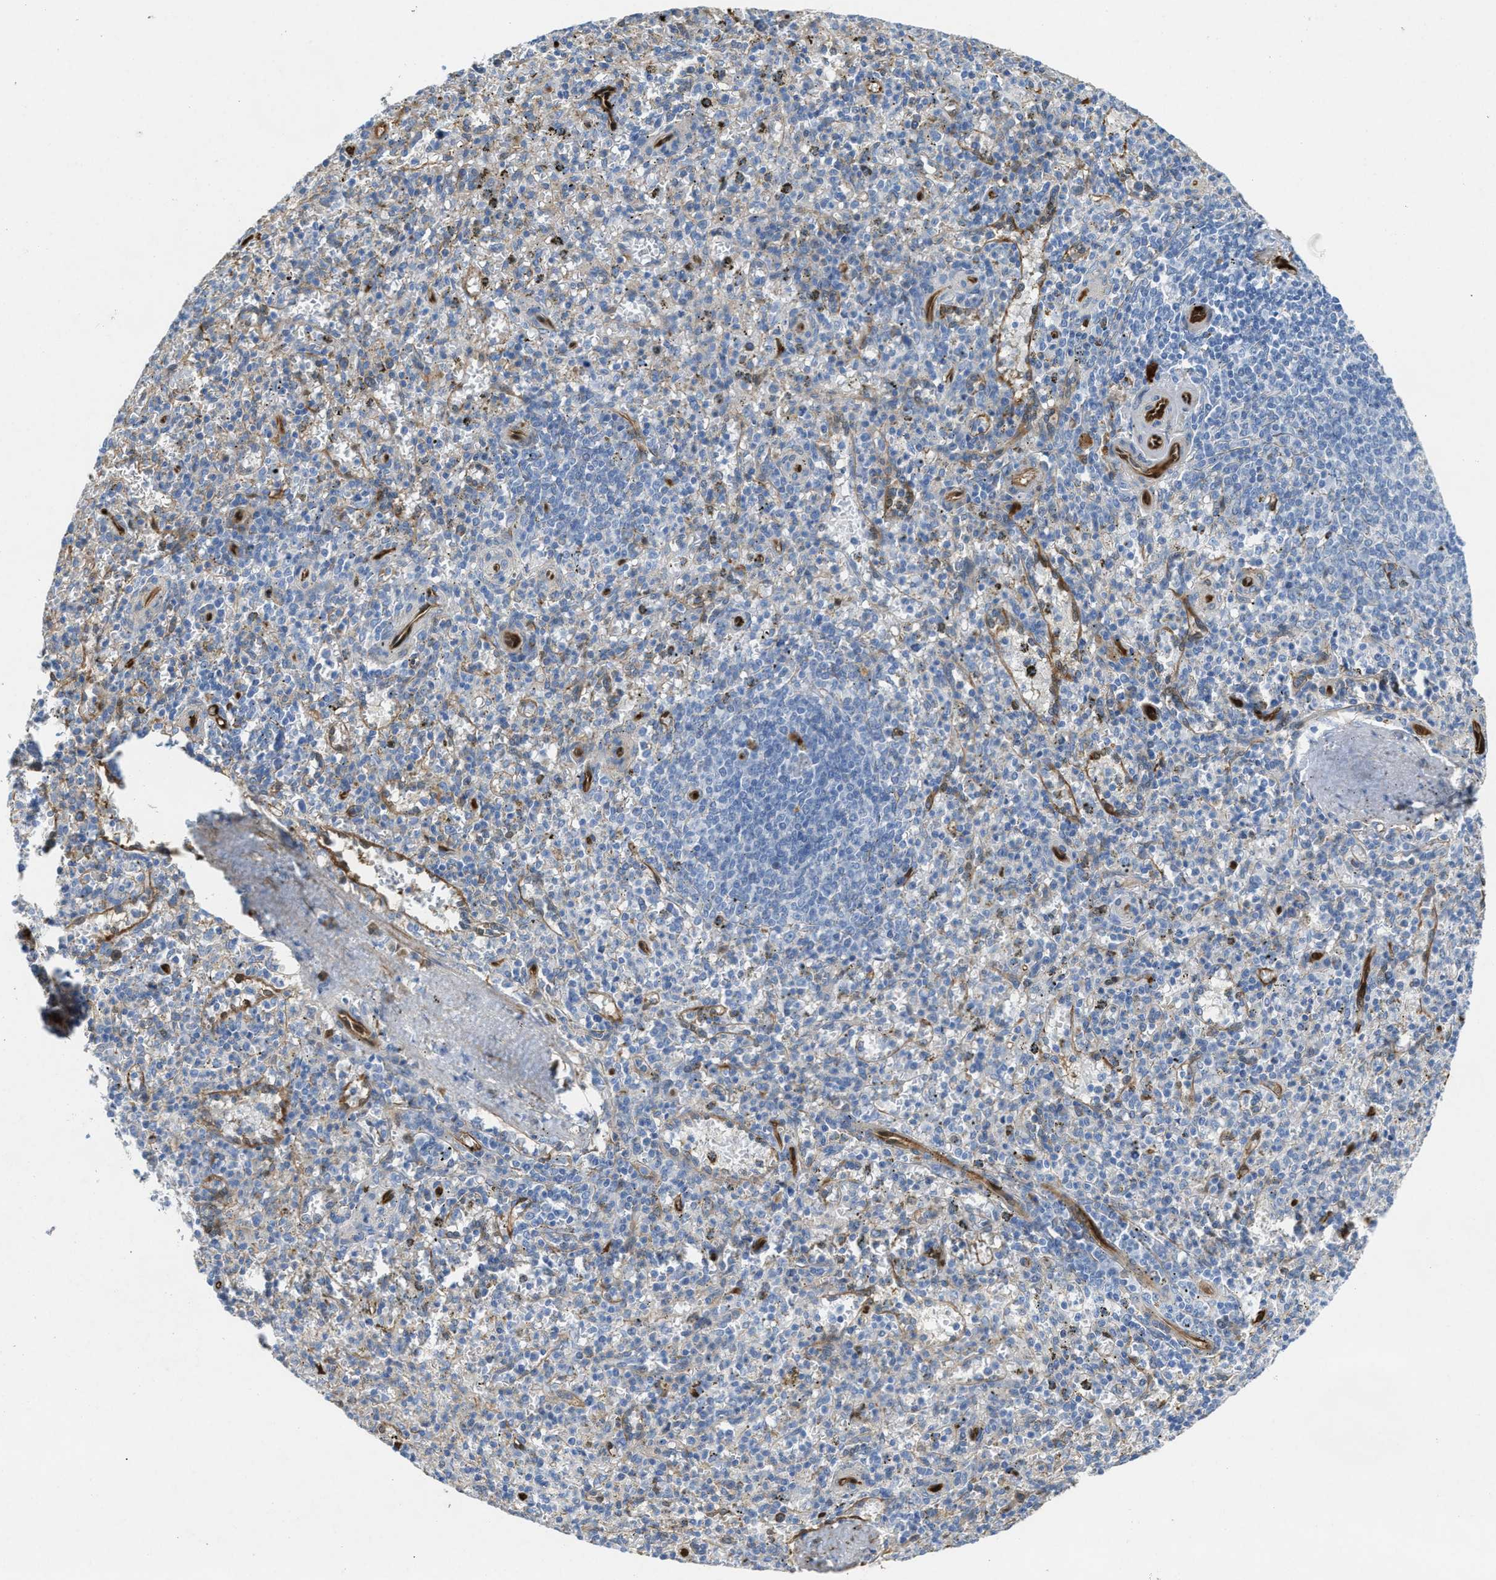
{"staining": {"intensity": "negative", "quantity": "none", "location": "none"}, "tissue": "spleen", "cell_type": "Cells in red pulp", "image_type": "normal", "snomed": [{"axis": "morphology", "description": "Normal tissue, NOS"}, {"axis": "topography", "description": "Spleen"}], "caption": "A high-resolution photomicrograph shows immunohistochemistry (IHC) staining of normal spleen, which reveals no significant staining in cells in red pulp. (DAB (3,3'-diaminobenzidine) immunohistochemistry with hematoxylin counter stain).", "gene": "ASS1", "patient": {"sex": "male", "age": 72}}